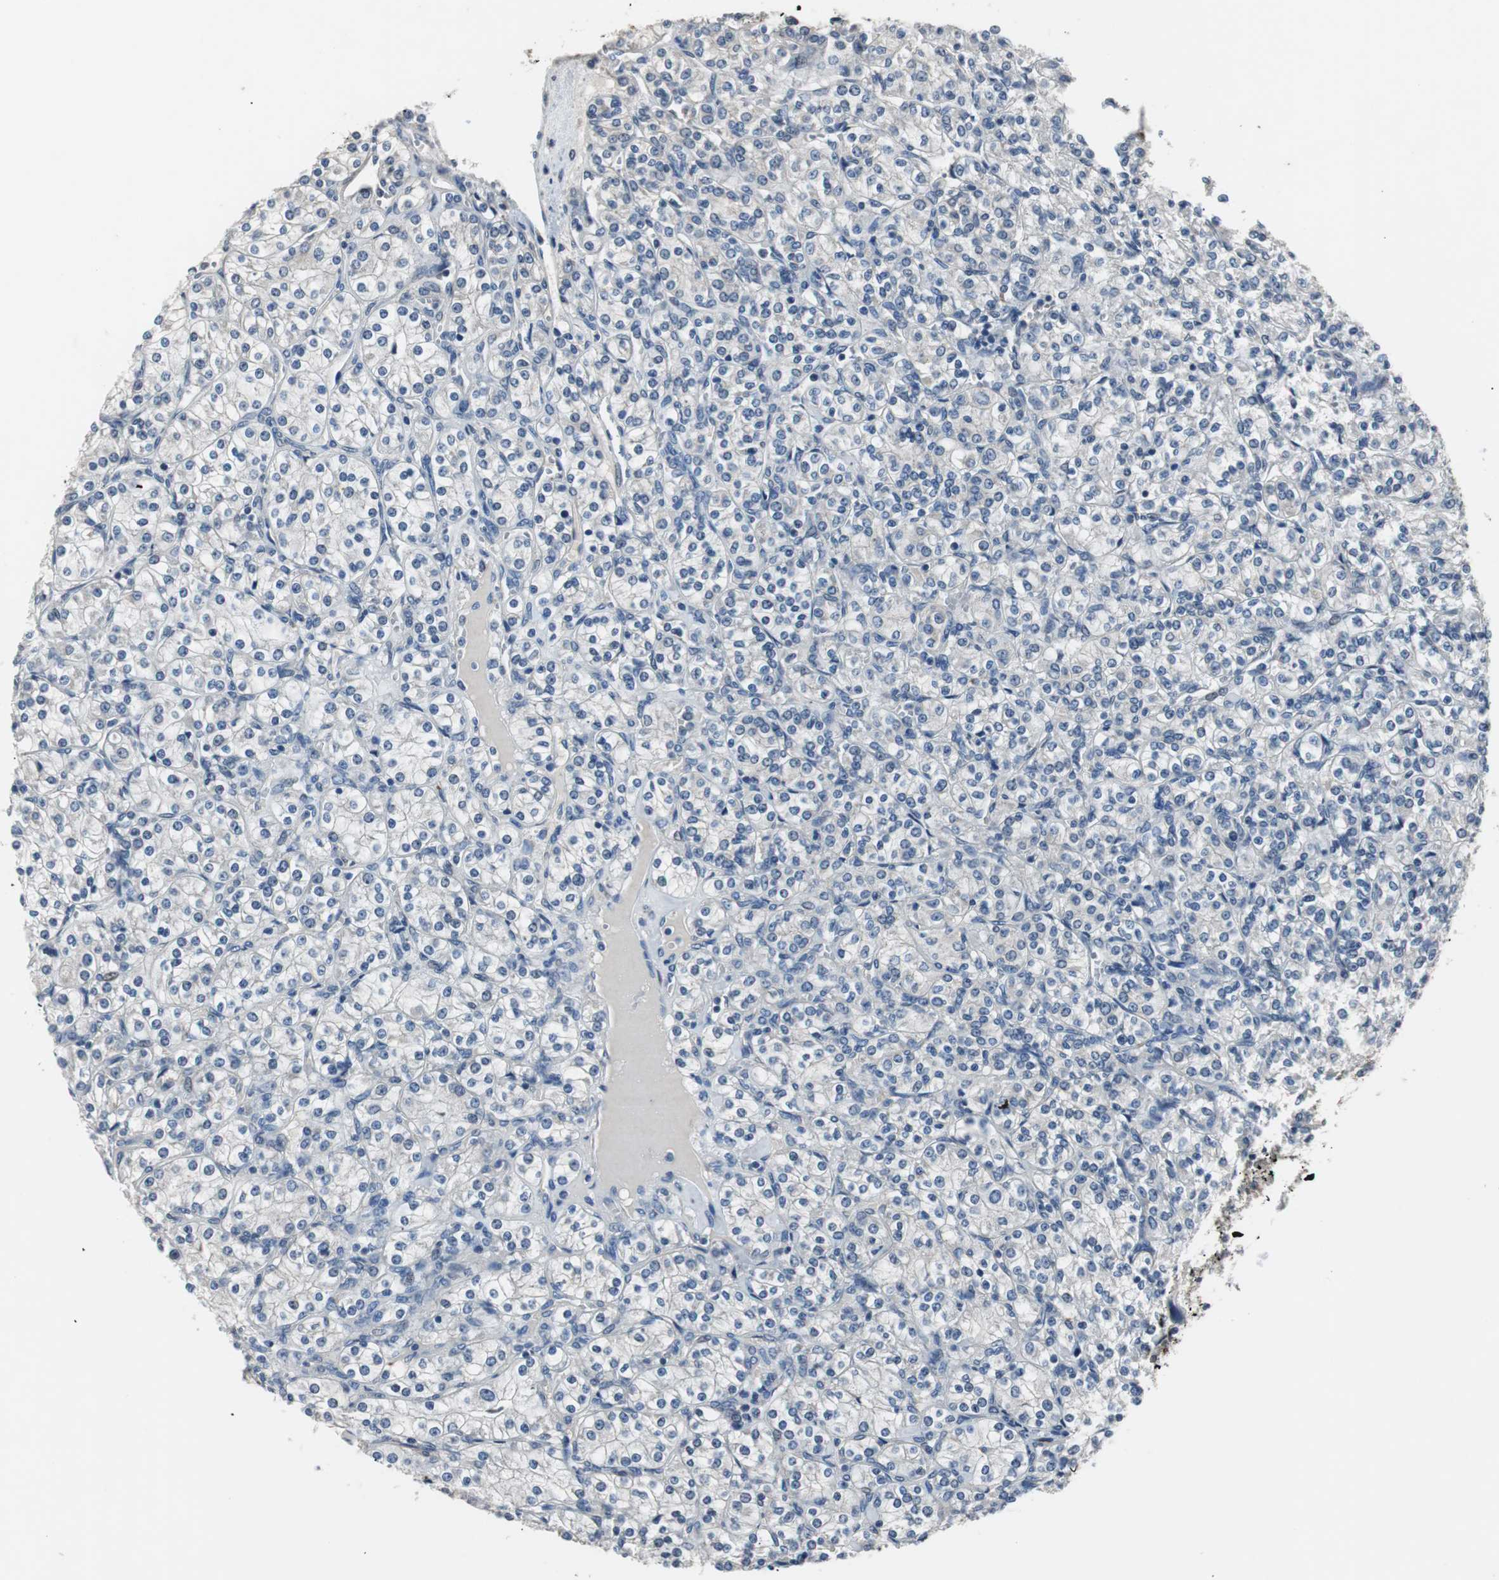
{"staining": {"intensity": "negative", "quantity": "none", "location": "none"}, "tissue": "renal cancer", "cell_type": "Tumor cells", "image_type": "cancer", "snomed": [{"axis": "morphology", "description": "Adenocarcinoma, NOS"}, {"axis": "topography", "description": "Kidney"}], "caption": "IHC histopathology image of neoplastic tissue: renal adenocarcinoma stained with DAB (3,3'-diaminobenzidine) demonstrates no significant protein positivity in tumor cells.", "gene": "PCYT1B", "patient": {"sex": "male", "age": 77}}